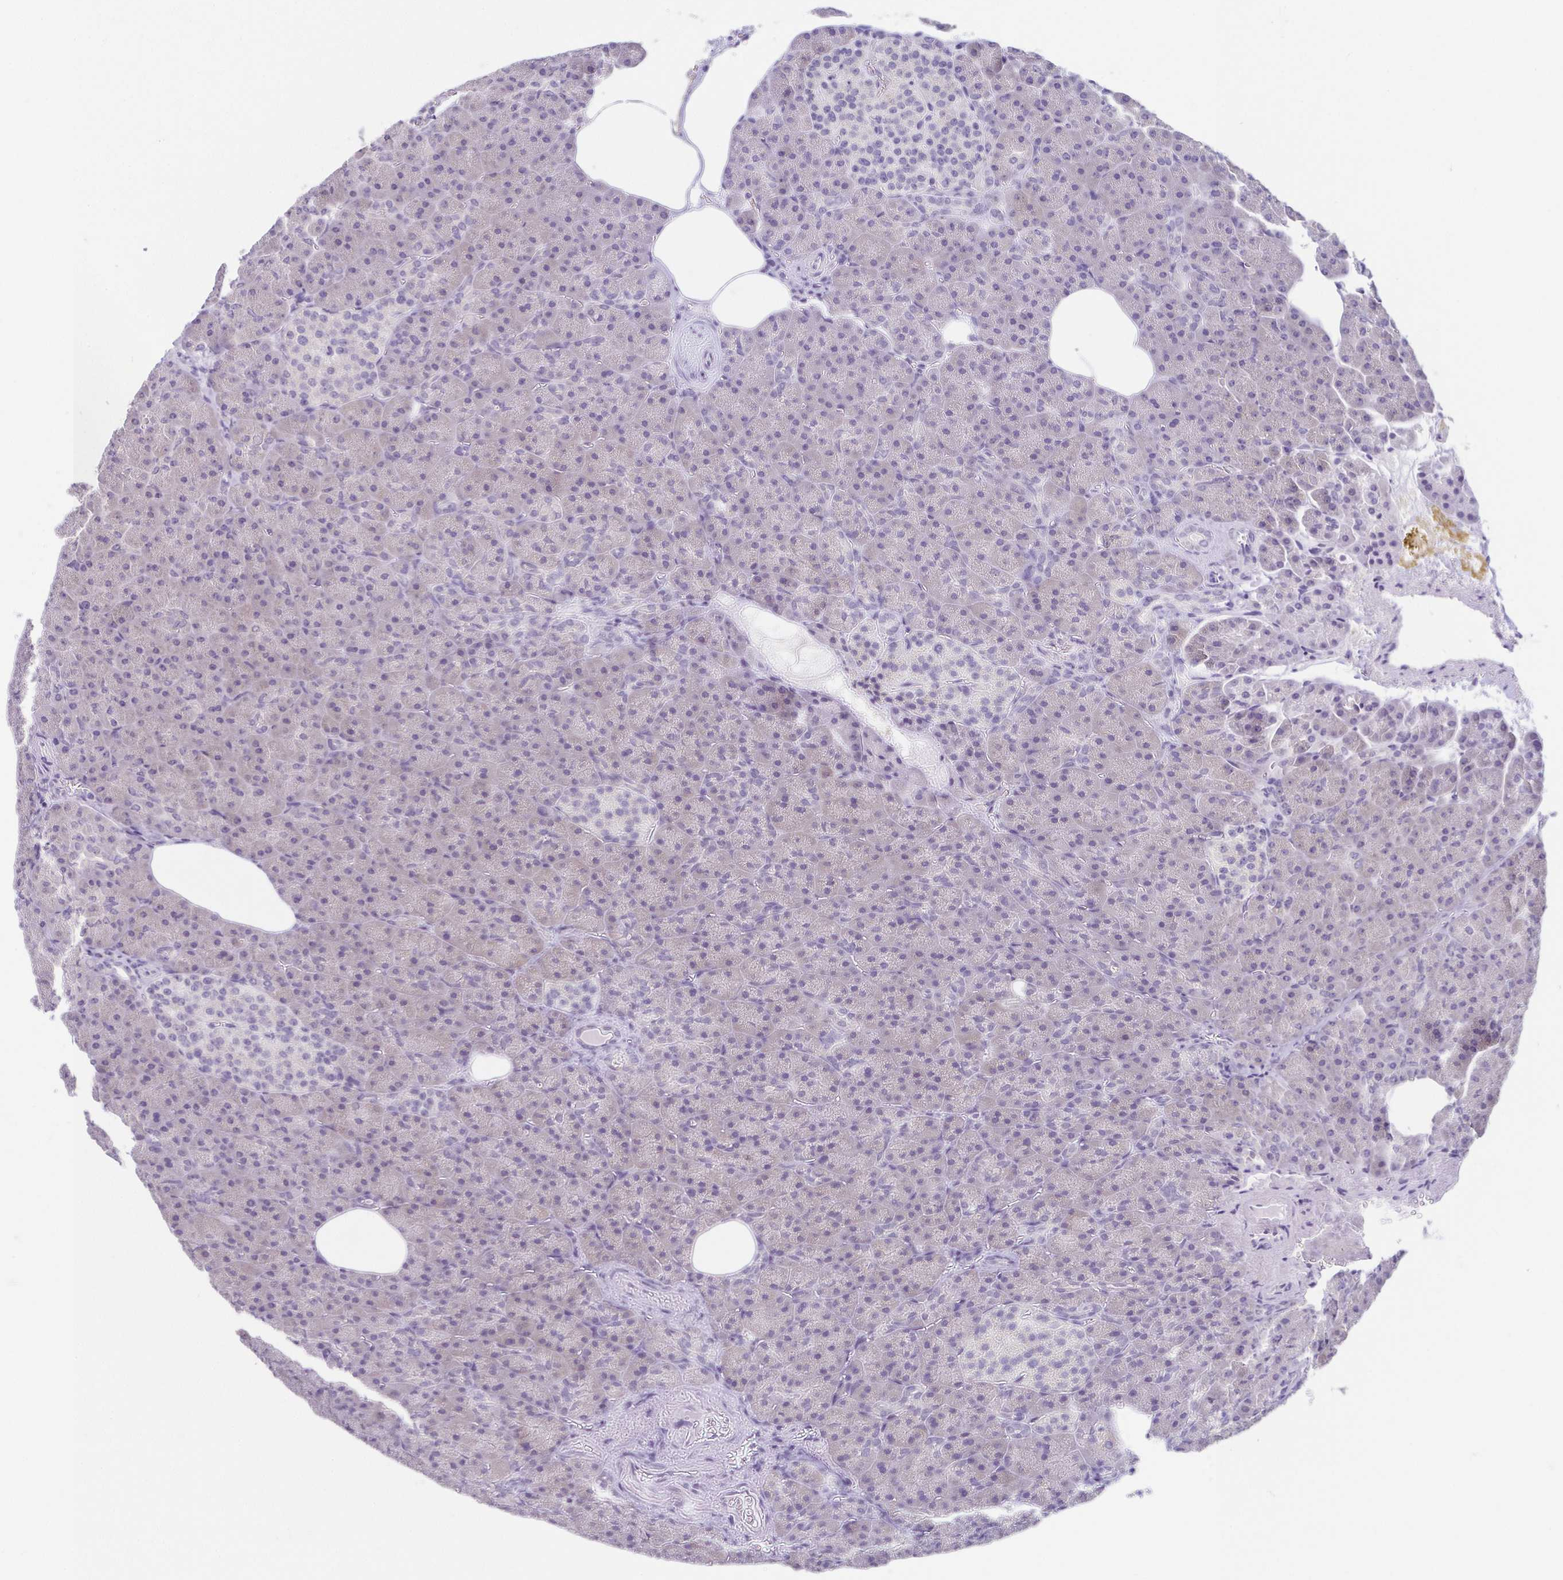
{"staining": {"intensity": "negative", "quantity": "none", "location": "none"}, "tissue": "pancreas", "cell_type": "Exocrine glandular cells", "image_type": "normal", "snomed": [{"axis": "morphology", "description": "Normal tissue, NOS"}, {"axis": "topography", "description": "Pancreas"}], "caption": "IHC of benign pancreas exhibits no expression in exocrine glandular cells.", "gene": "RDH11", "patient": {"sex": "female", "age": 74}}